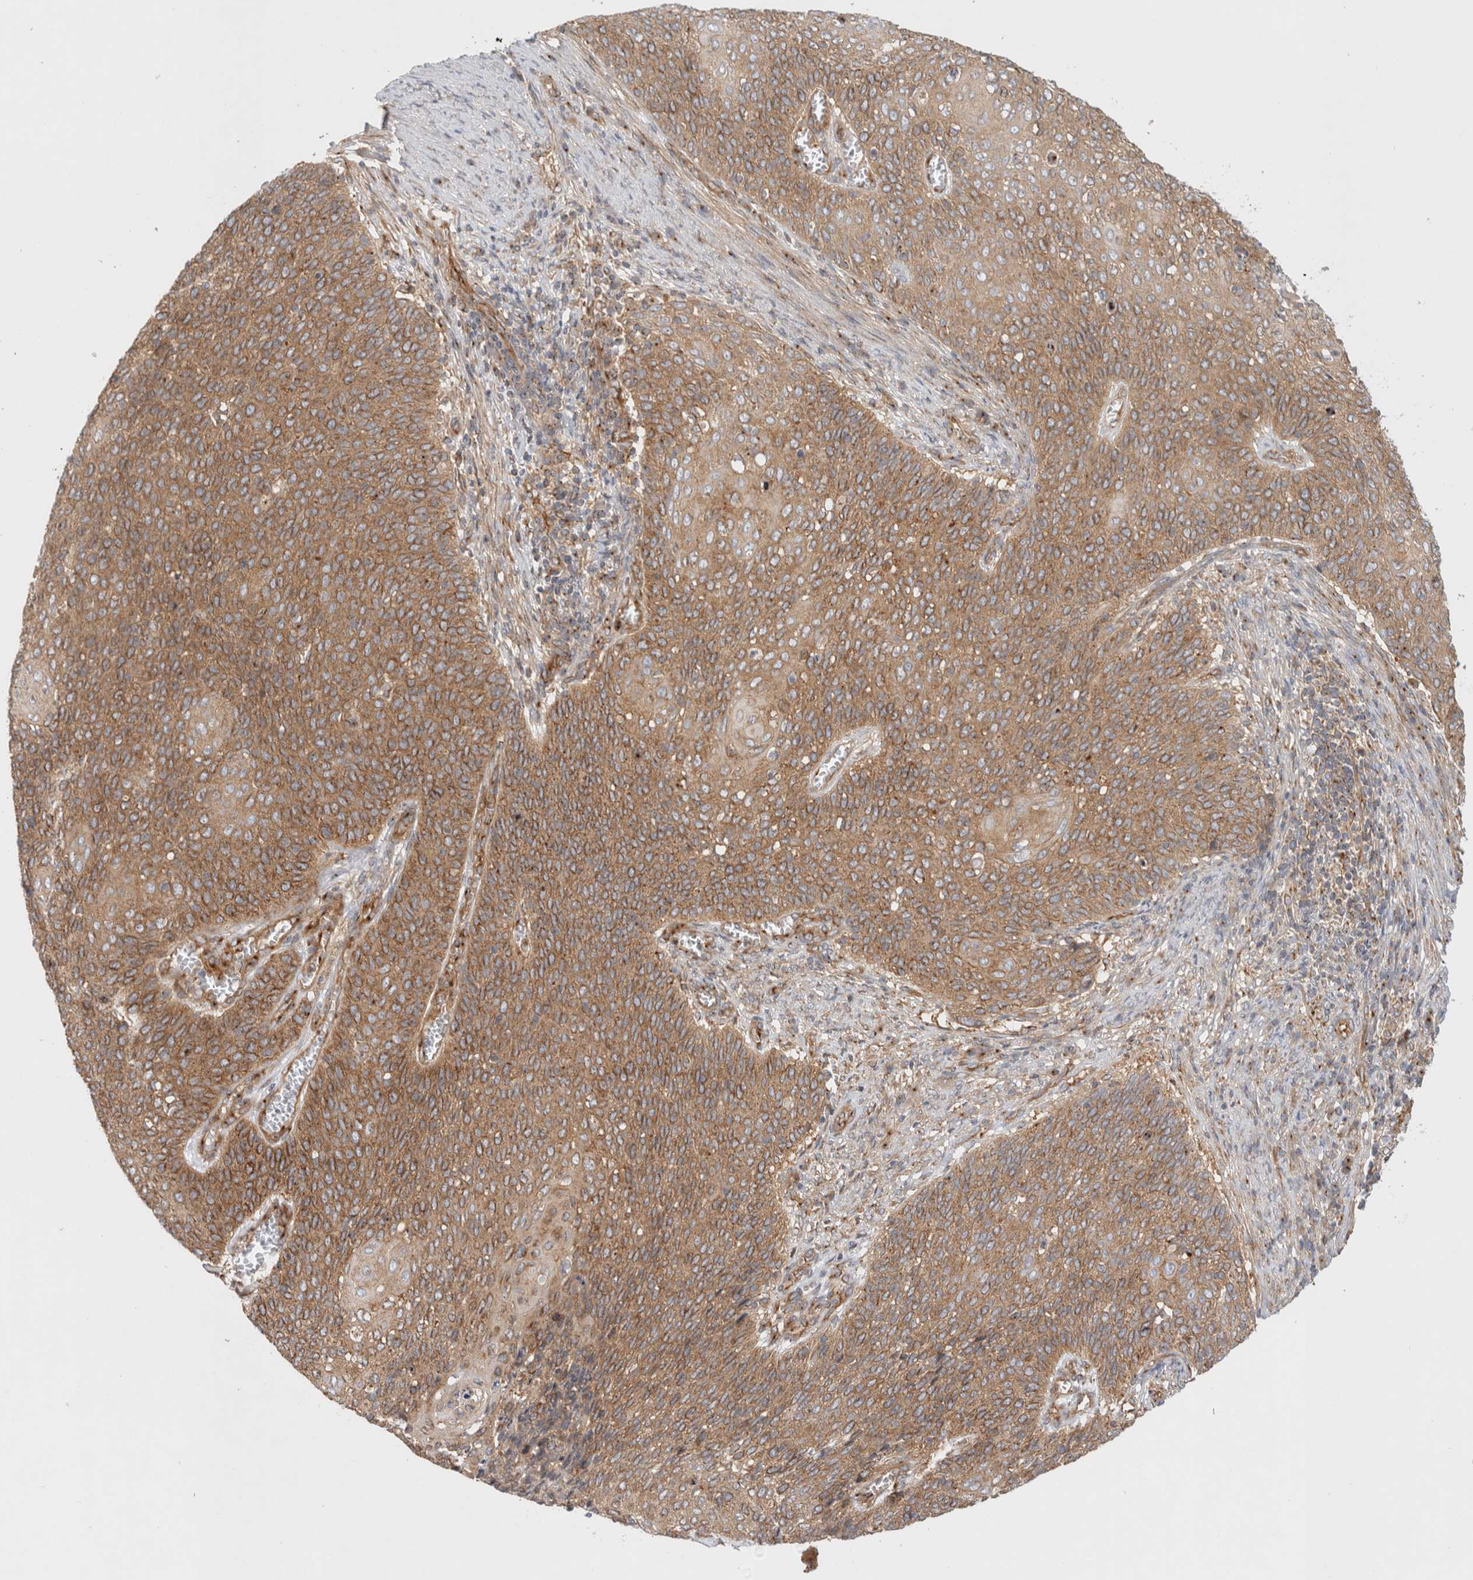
{"staining": {"intensity": "moderate", "quantity": ">75%", "location": "cytoplasmic/membranous"}, "tissue": "cervical cancer", "cell_type": "Tumor cells", "image_type": "cancer", "snomed": [{"axis": "morphology", "description": "Squamous cell carcinoma, NOS"}, {"axis": "topography", "description": "Cervix"}], "caption": "DAB immunohistochemical staining of cervical cancer displays moderate cytoplasmic/membranous protein expression in about >75% of tumor cells.", "gene": "GPR150", "patient": {"sex": "female", "age": 39}}